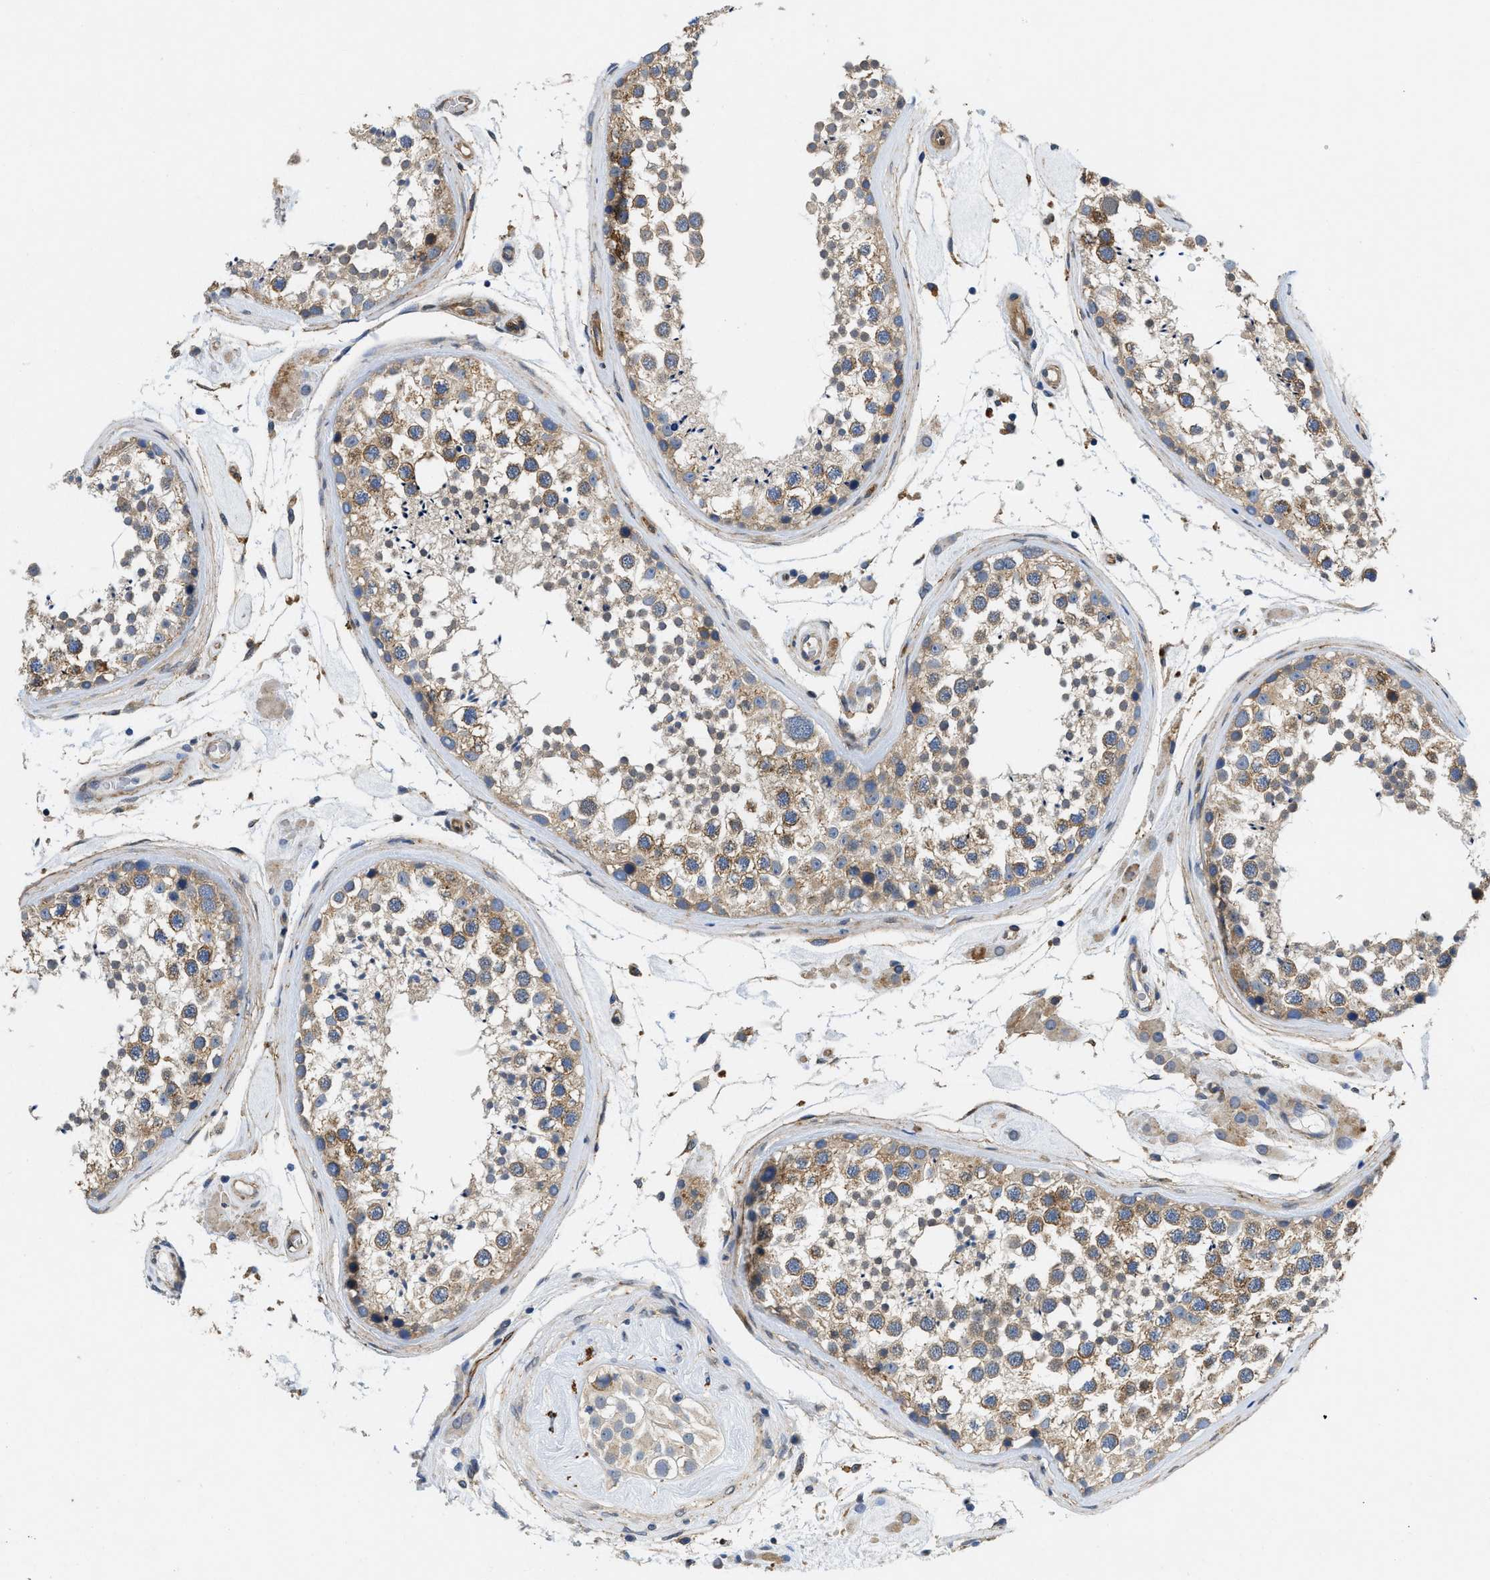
{"staining": {"intensity": "moderate", "quantity": ">75%", "location": "cytoplasmic/membranous"}, "tissue": "testis", "cell_type": "Cells in seminiferous ducts", "image_type": "normal", "snomed": [{"axis": "morphology", "description": "Normal tissue, NOS"}, {"axis": "topography", "description": "Testis"}], "caption": "Testis stained with a brown dye demonstrates moderate cytoplasmic/membranous positive staining in about >75% of cells in seminiferous ducts.", "gene": "RAPH1", "patient": {"sex": "male", "age": 46}}